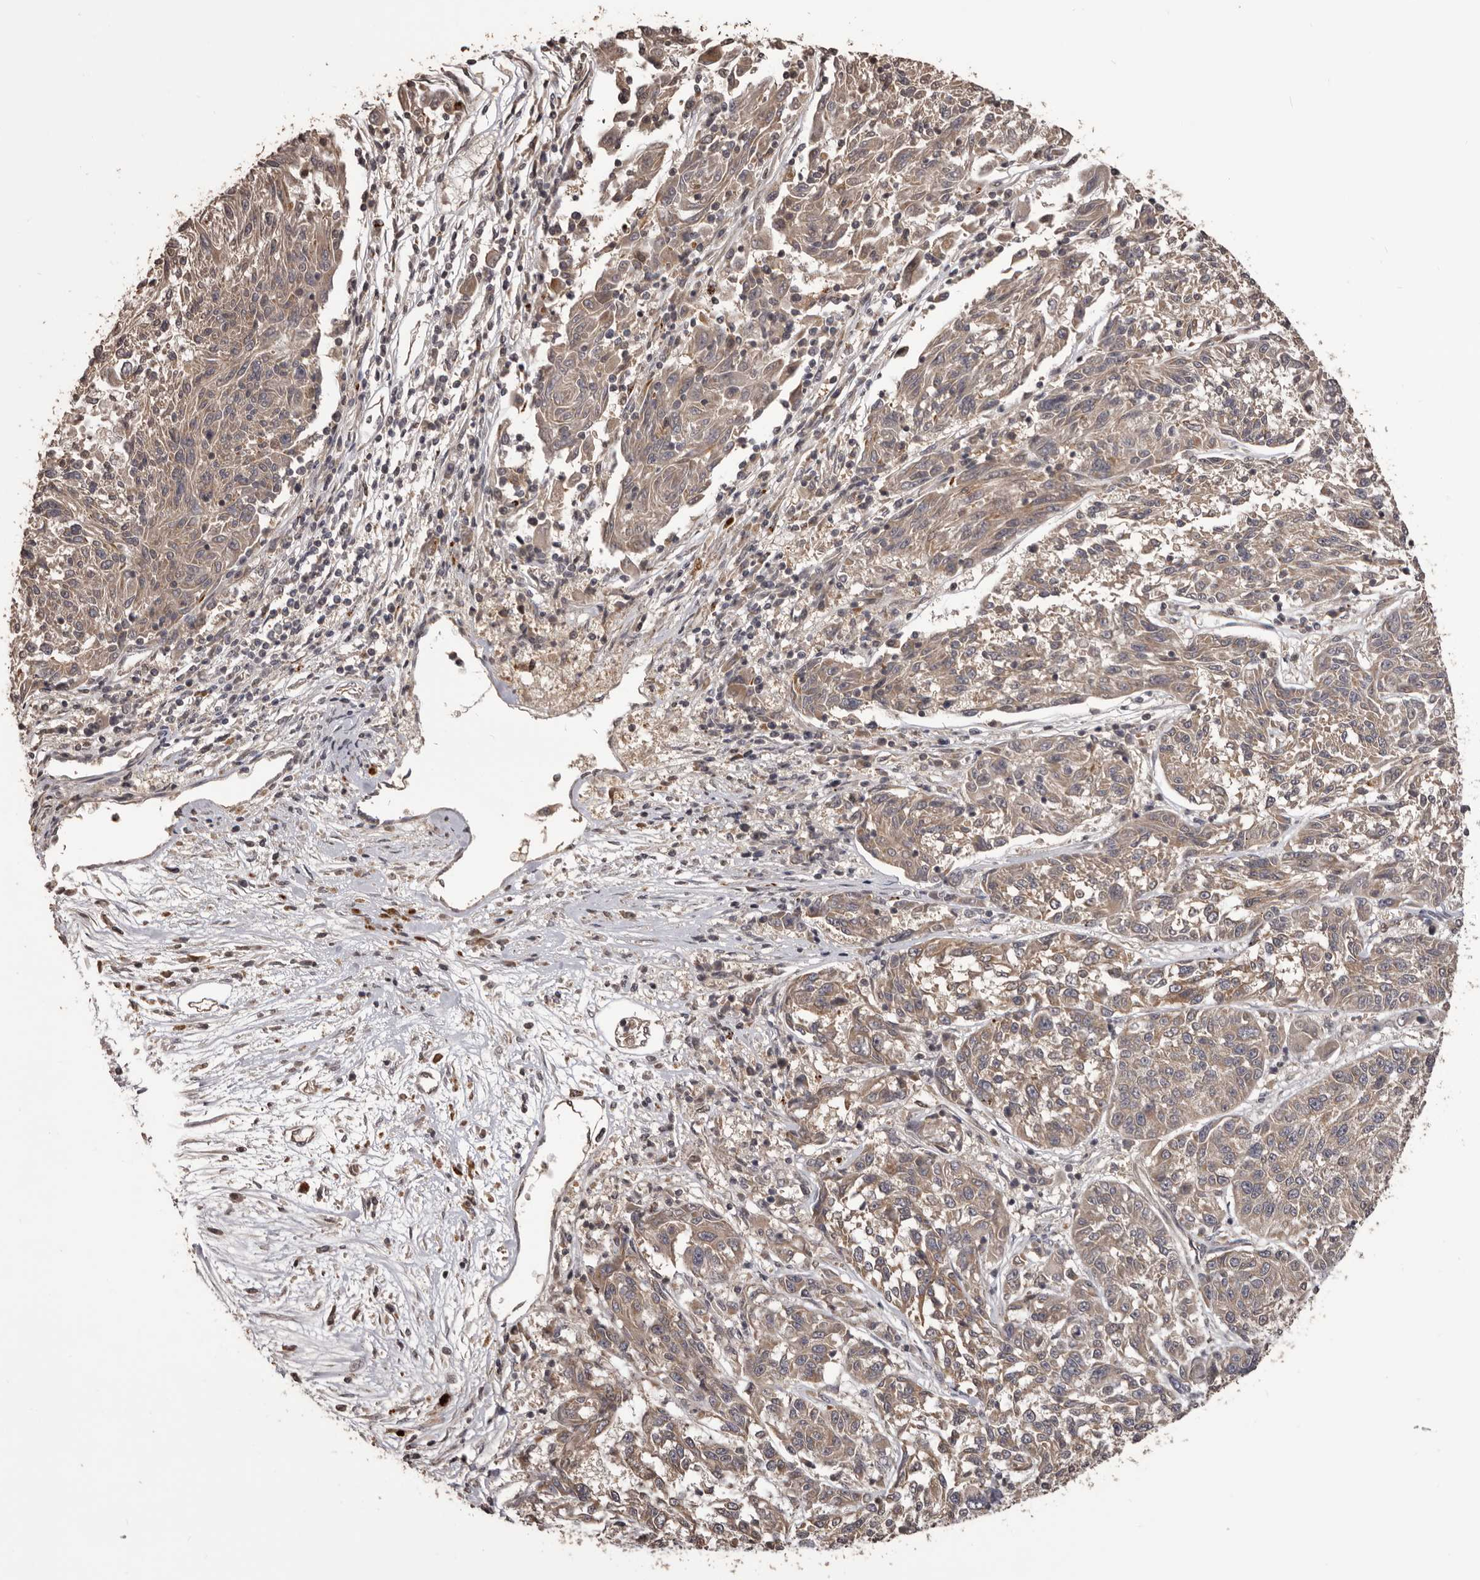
{"staining": {"intensity": "weak", "quantity": ">75%", "location": "cytoplasmic/membranous"}, "tissue": "melanoma", "cell_type": "Tumor cells", "image_type": "cancer", "snomed": [{"axis": "morphology", "description": "Malignant melanoma, NOS"}, {"axis": "topography", "description": "Skin"}], "caption": "Protein expression analysis of human malignant melanoma reveals weak cytoplasmic/membranous positivity in approximately >75% of tumor cells.", "gene": "QRSL1", "patient": {"sex": "male", "age": 53}}